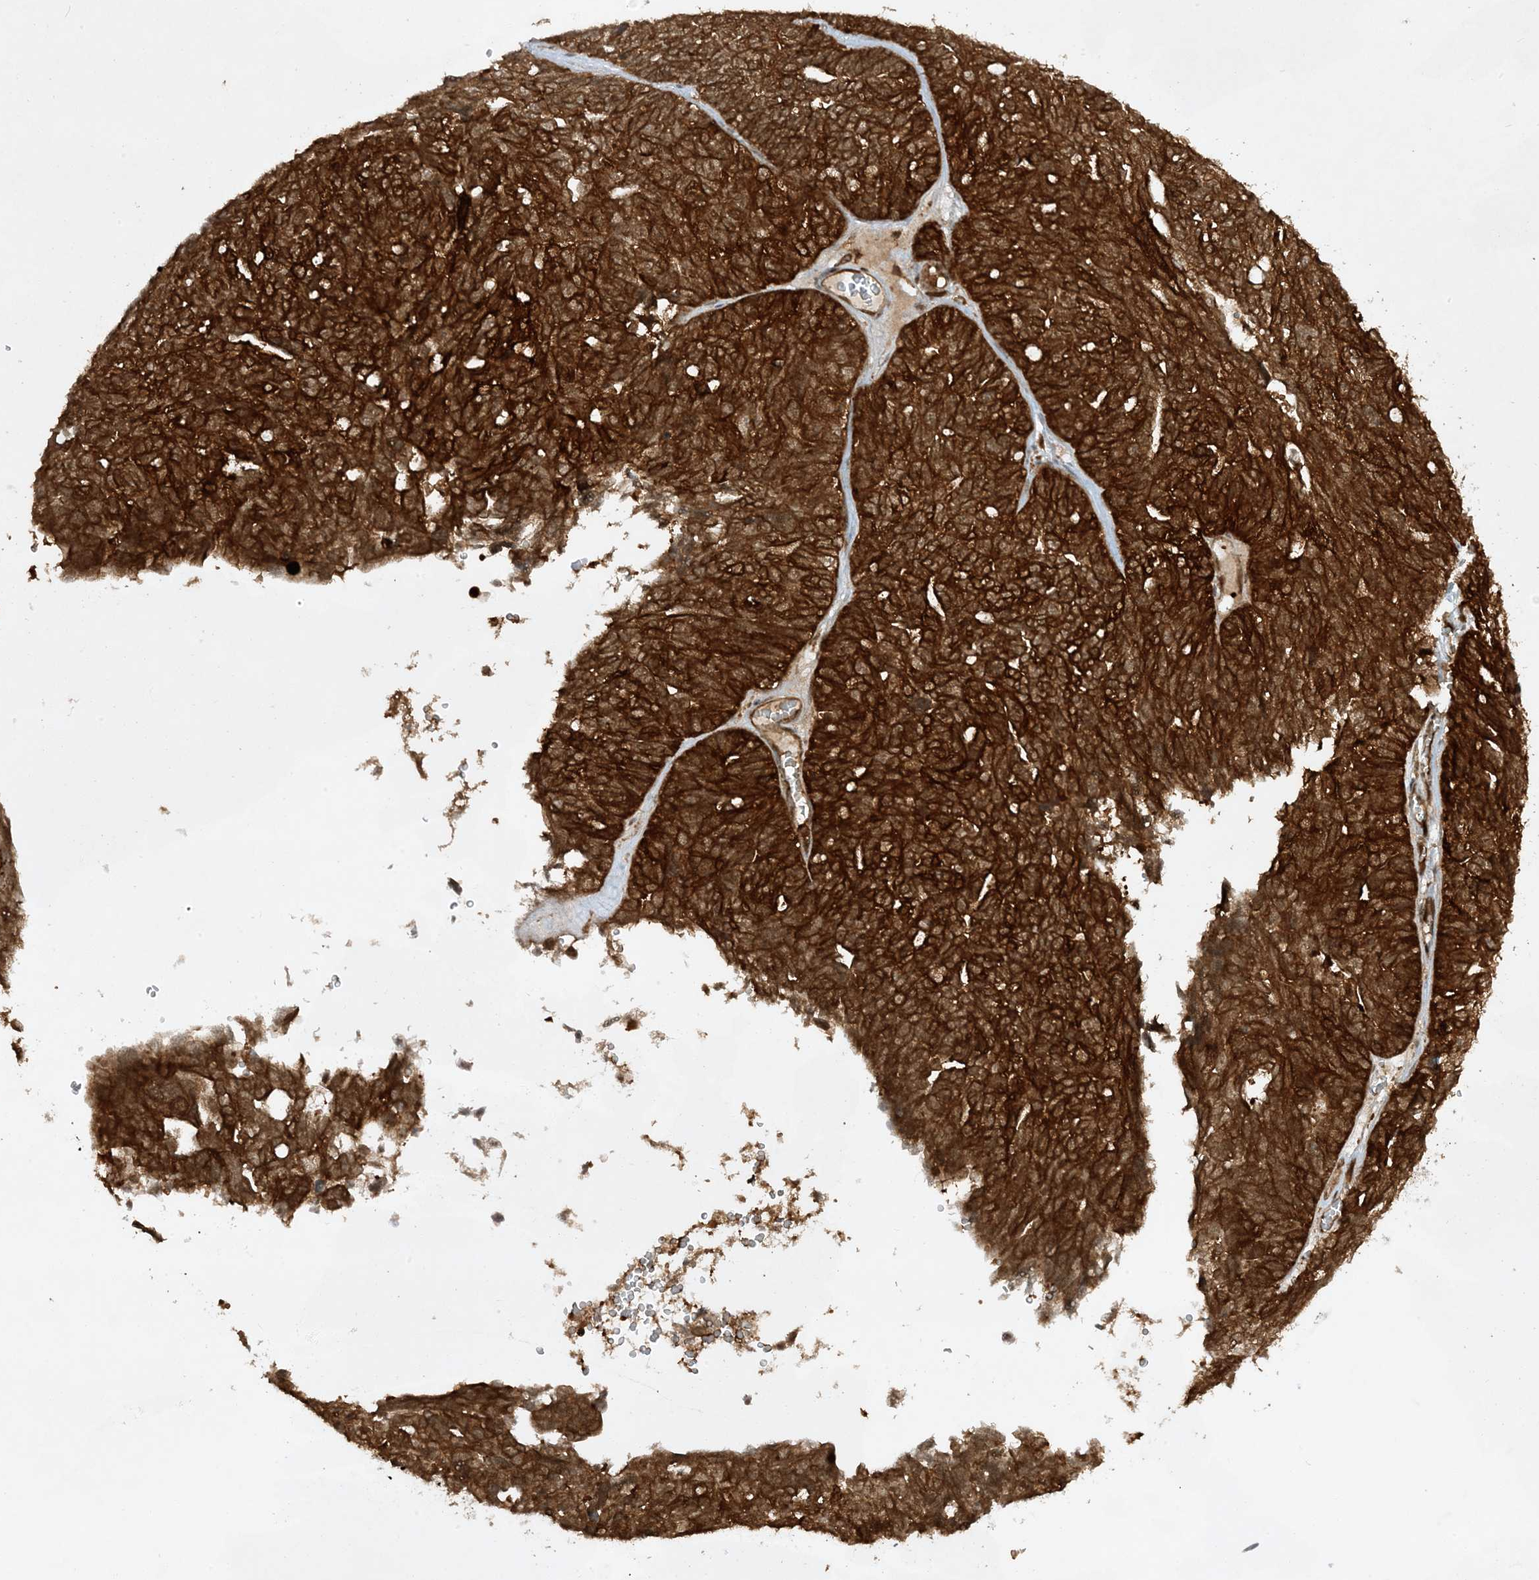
{"staining": {"intensity": "strong", "quantity": ">75%", "location": "cytoplasmic/membranous"}, "tissue": "ovarian cancer", "cell_type": "Tumor cells", "image_type": "cancer", "snomed": [{"axis": "morphology", "description": "Cystadenocarcinoma, serous, NOS"}, {"axis": "topography", "description": "Ovary"}], "caption": "Immunohistochemical staining of human ovarian serous cystadenocarcinoma reveals strong cytoplasmic/membranous protein positivity in approximately >75% of tumor cells.", "gene": "CERT1", "patient": {"sex": "female", "age": 79}}